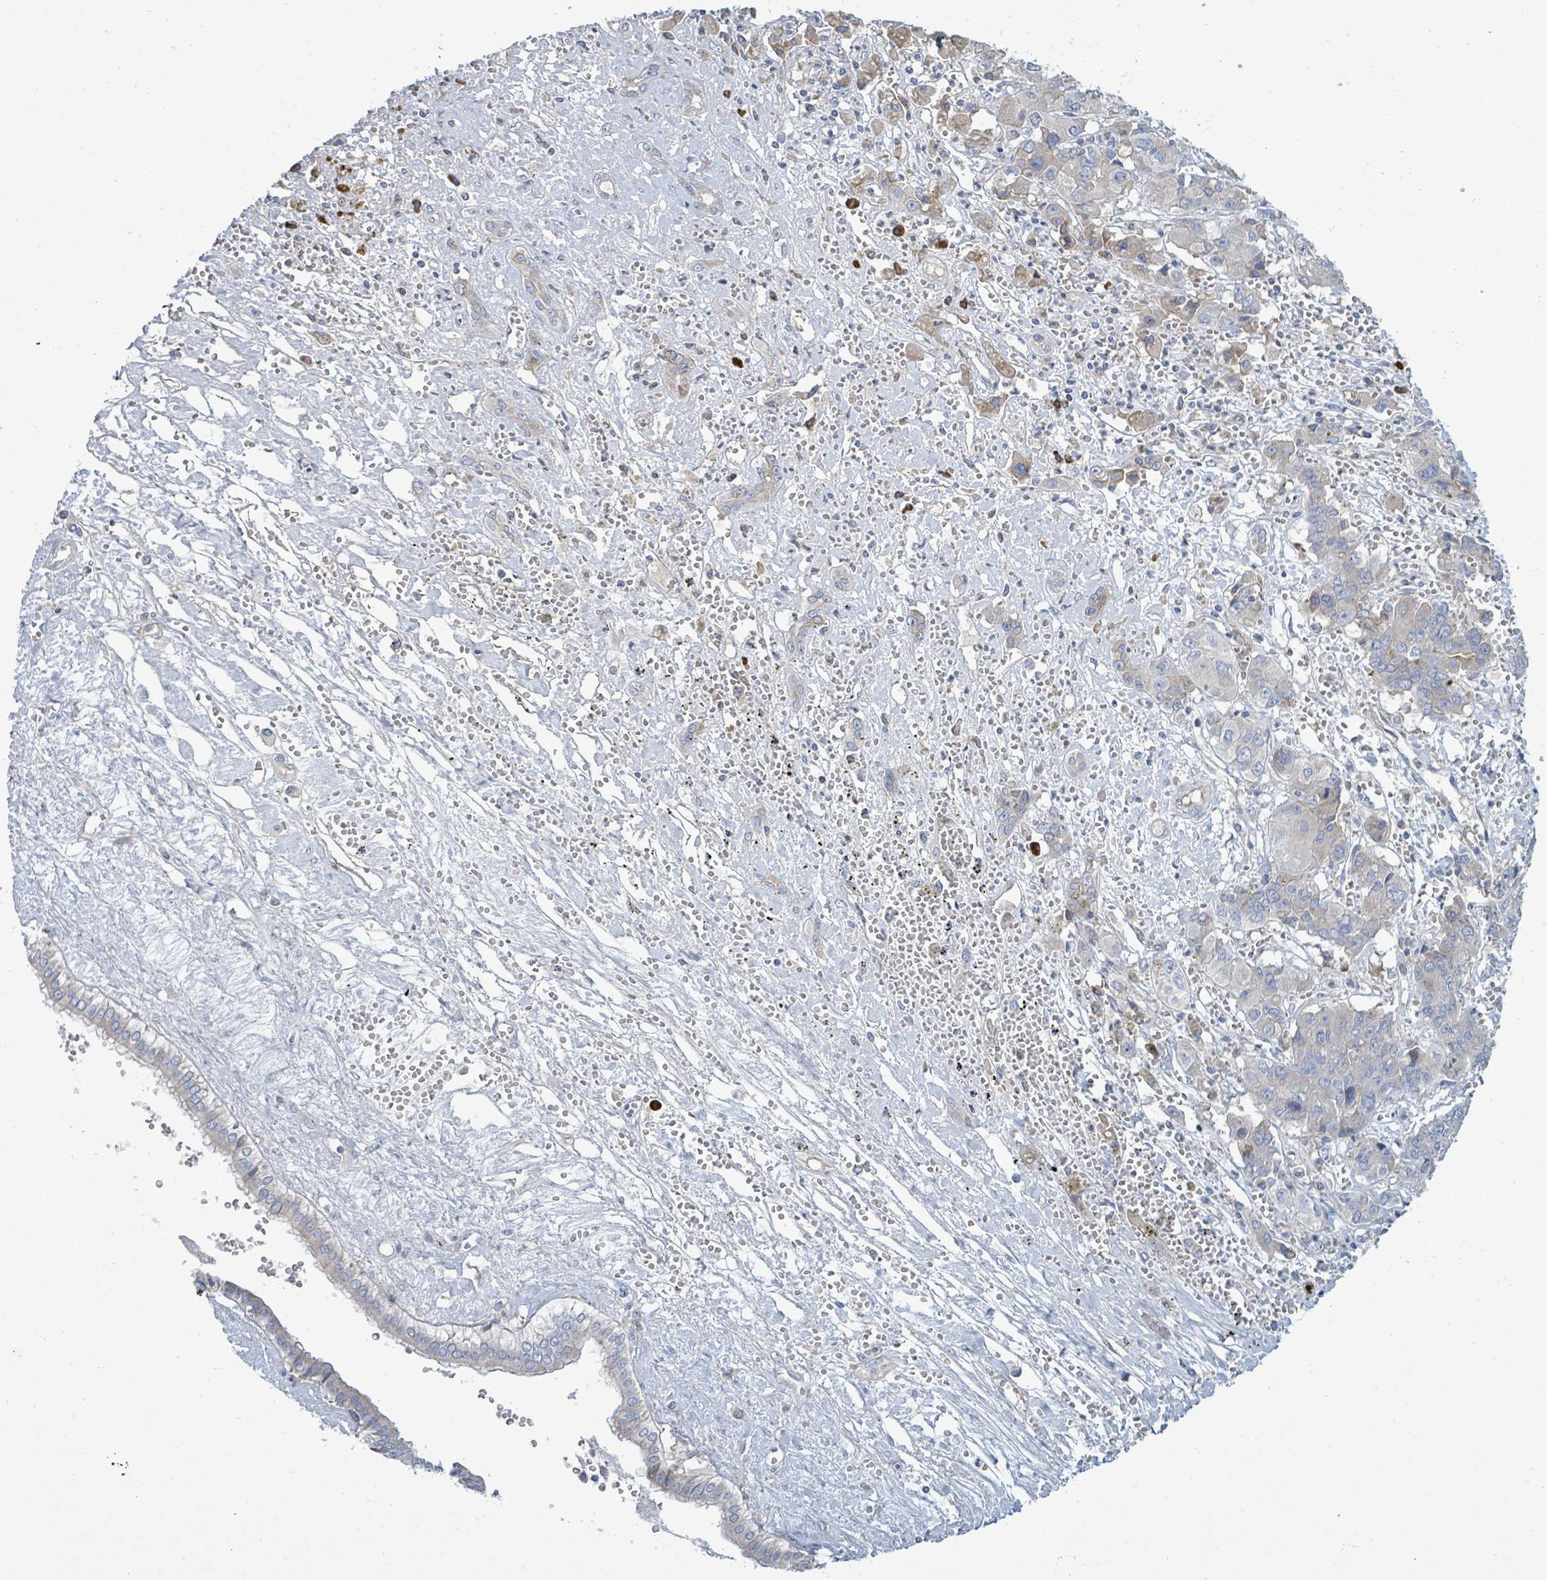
{"staining": {"intensity": "moderate", "quantity": "<25%", "location": "cytoplasmic/membranous"}, "tissue": "liver cancer", "cell_type": "Tumor cells", "image_type": "cancer", "snomed": [{"axis": "morphology", "description": "Cholangiocarcinoma"}, {"axis": "topography", "description": "Liver"}], "caption": "IHC (DAB (3,3'-diaminobenzidine)) staining of human liver cancer exhibits moderate cytoplasmic/membranous protein expression in approximately <25% of tumor cells.", "gene": "SIRPB1", "patient": {"sex": "male", "age": 67}}